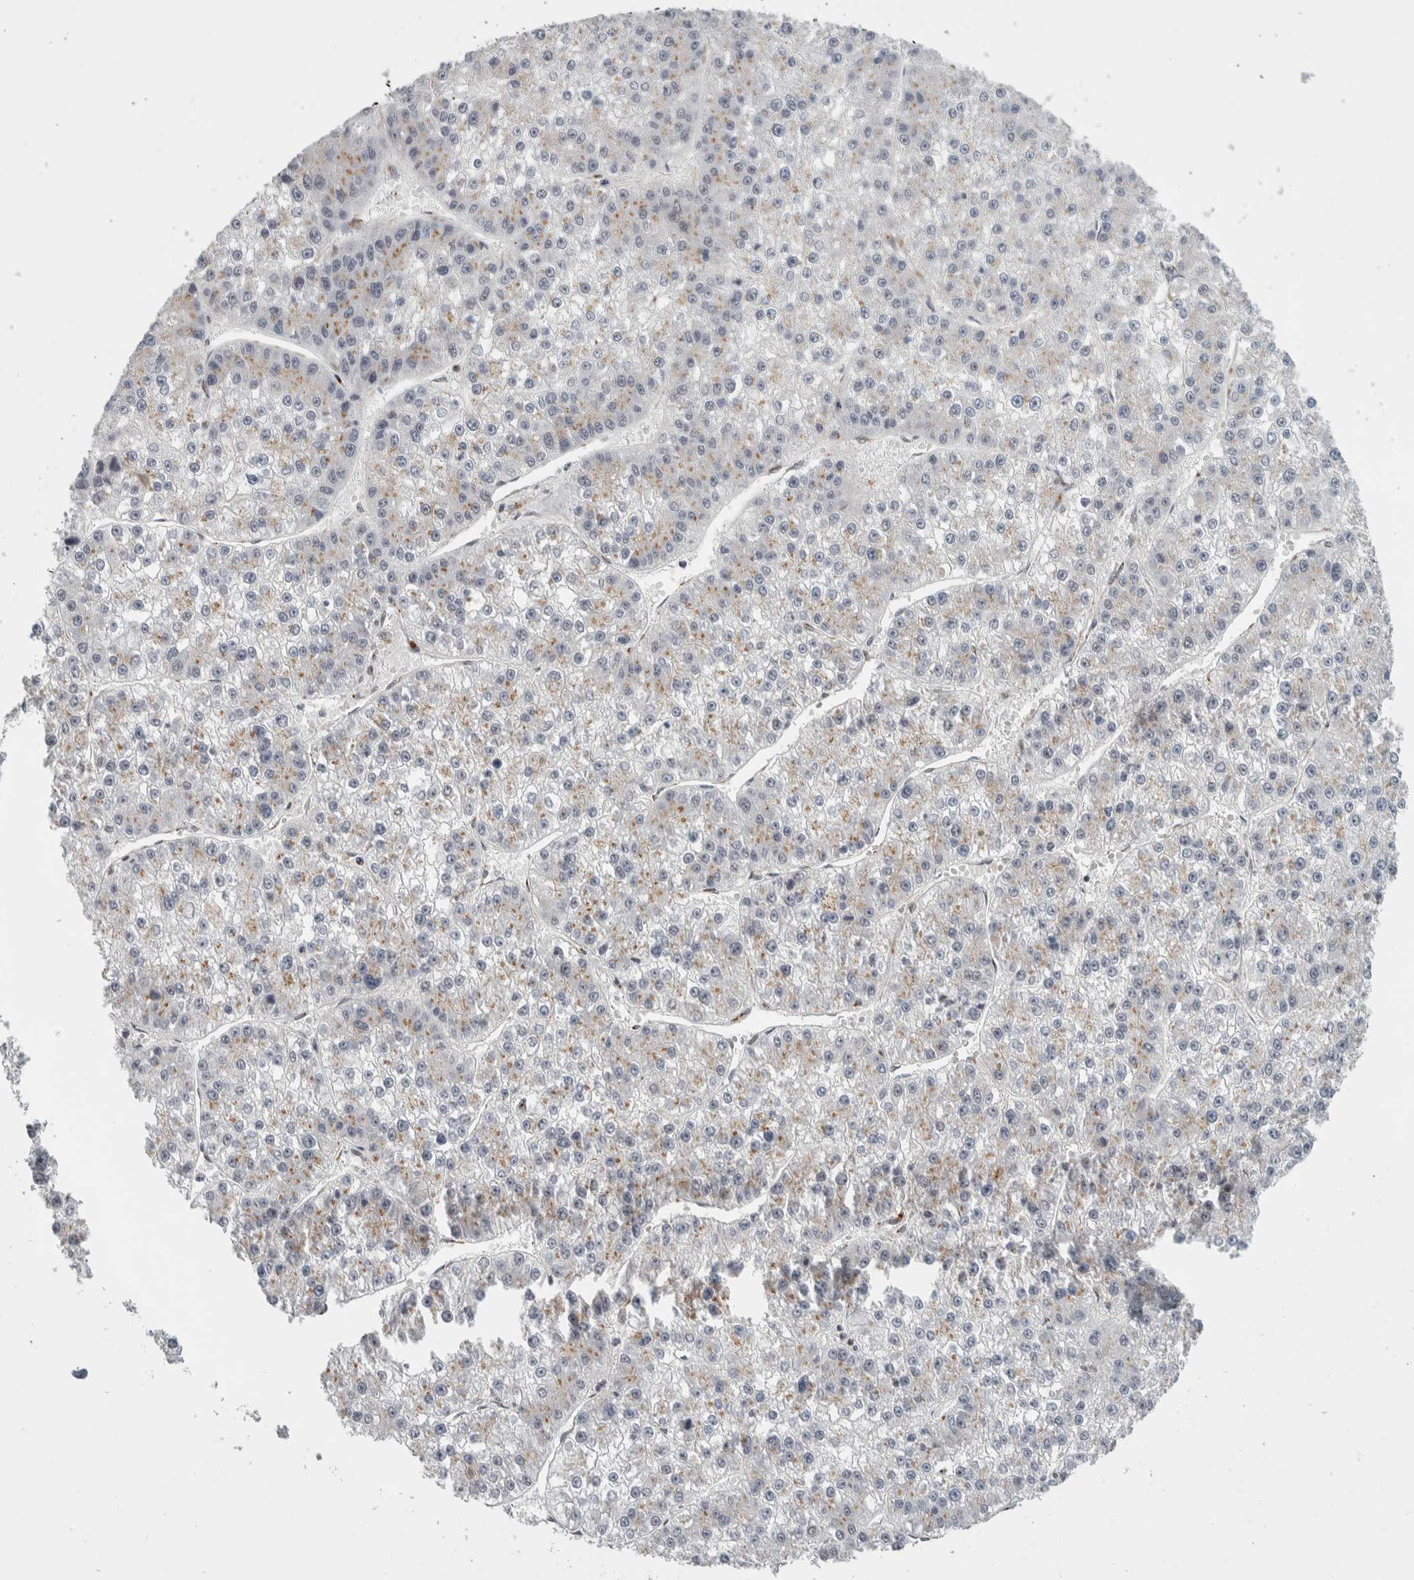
{"staining": {"intensity": "weak", "quantity": "25%-75%", "location": "cytoplasmic/membranous"}, "tissue": "liver cancer", "cell_type": "Tumor cells", "image_type": "cancer", "snomed": [{"axis": "morphology", "description": "Carcinoma, Hepatocellular, NOS"}, {"axis": "topography", "description": "Liver"}], "caption": "Brown immunohistochemical staining in human liver cancer (hepatocellular carcinoma) exhibits weak cytoplasmic/membranous positivity in about 25%-75% of tumor cells. (Stains: DAB in brown, nuclei in blue, Microscopy: brightfield microscopy at high magnification).", "gene": "ZMYND8", "patient": {"sex": "female", "age": 73}}